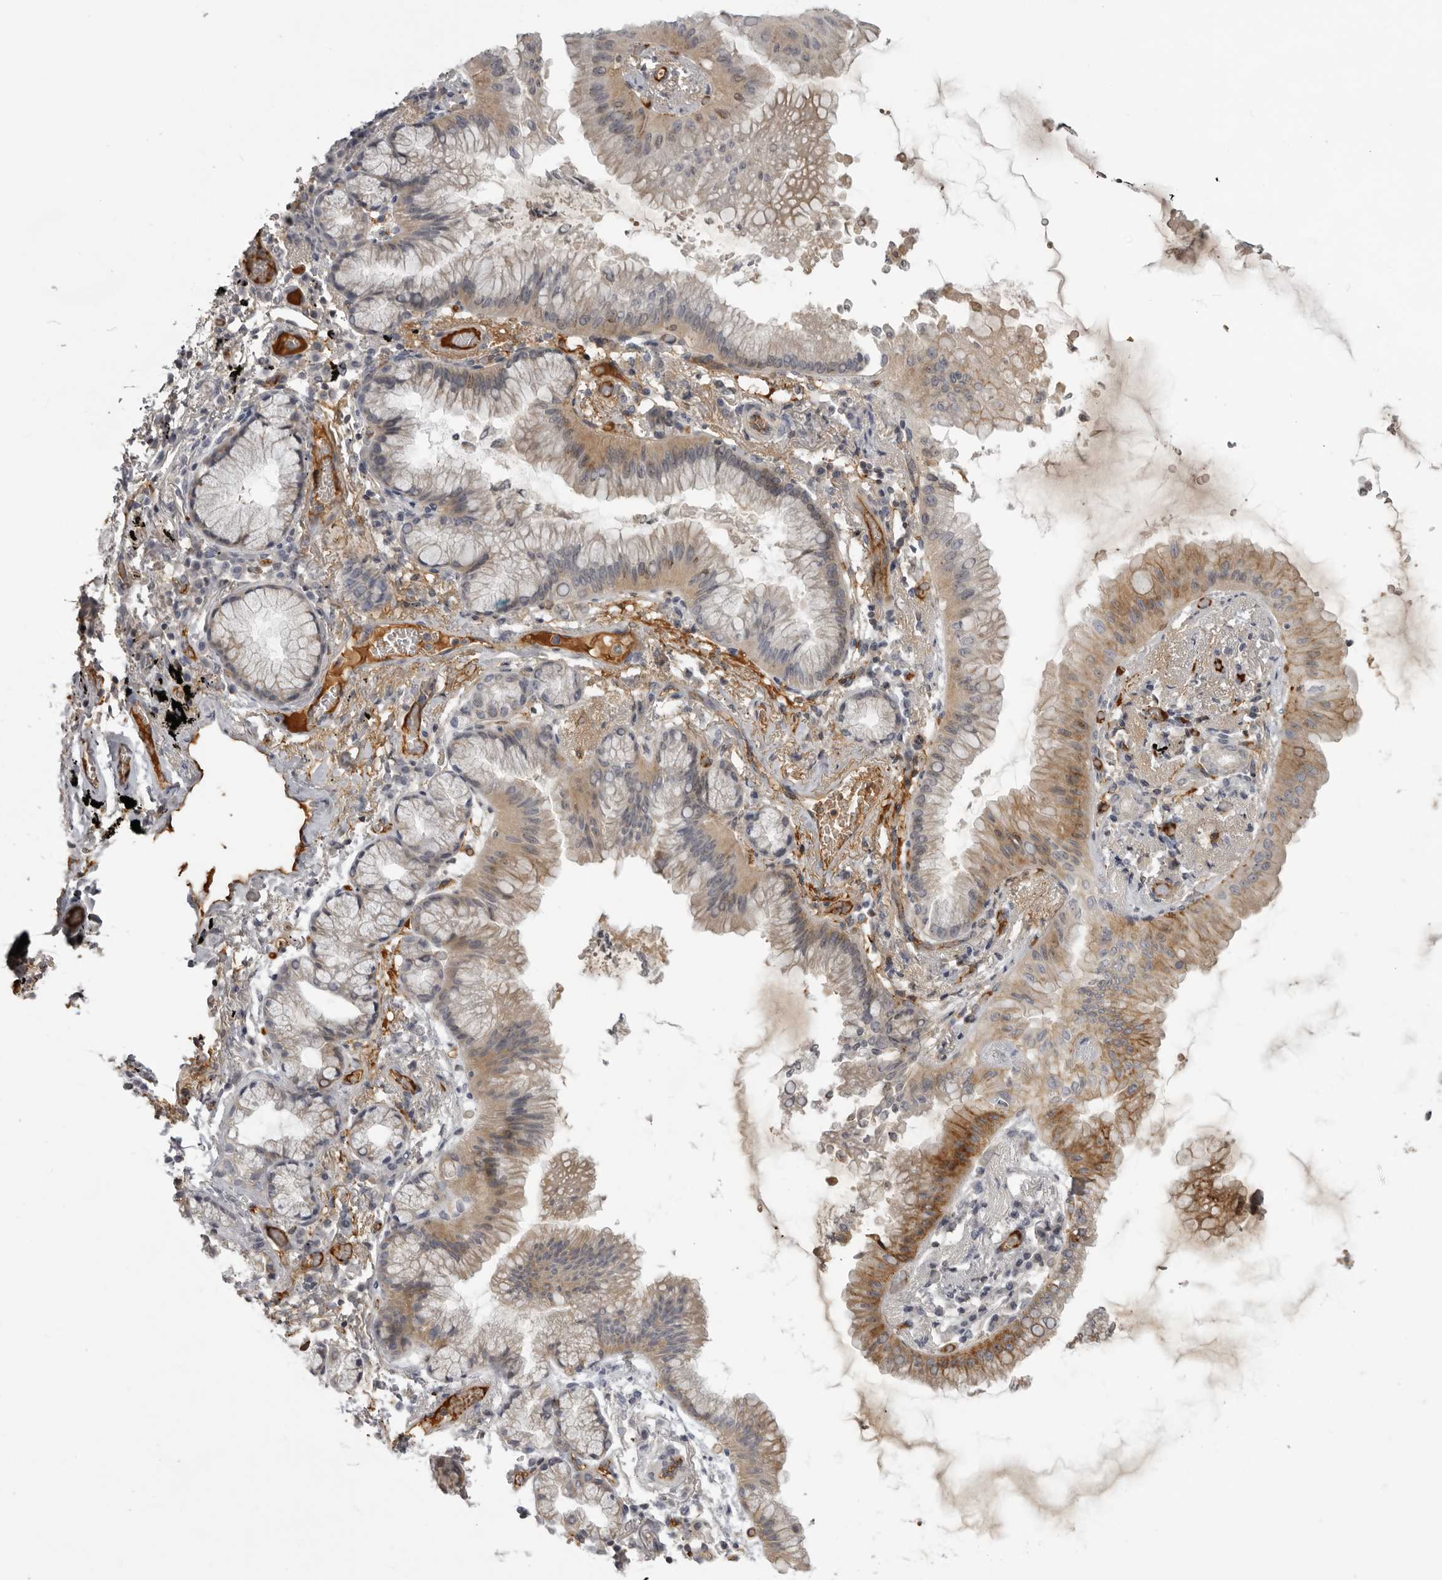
{"staining": {"intensity": "moderate", "quantity": "<25%", "location": "cytoplasmic/membranous"}, "tissue": "lung cancer", "cell_type": "Tumor cells", "image_type": "cancer", "snomed": [{"axis": "morphology", "description": "Adenocarcinoma, NOS"}, {"axis": "topography", "description": "Lung"}], "caption": "Immunohistochemical staining of human lung cancer exhibits low levels of moderate cytoplasmic/membranous expression in approximately <25% of tumor cells.", "gene": "PLEKHF2", "patient": {"sex": "female", "age": 70}}